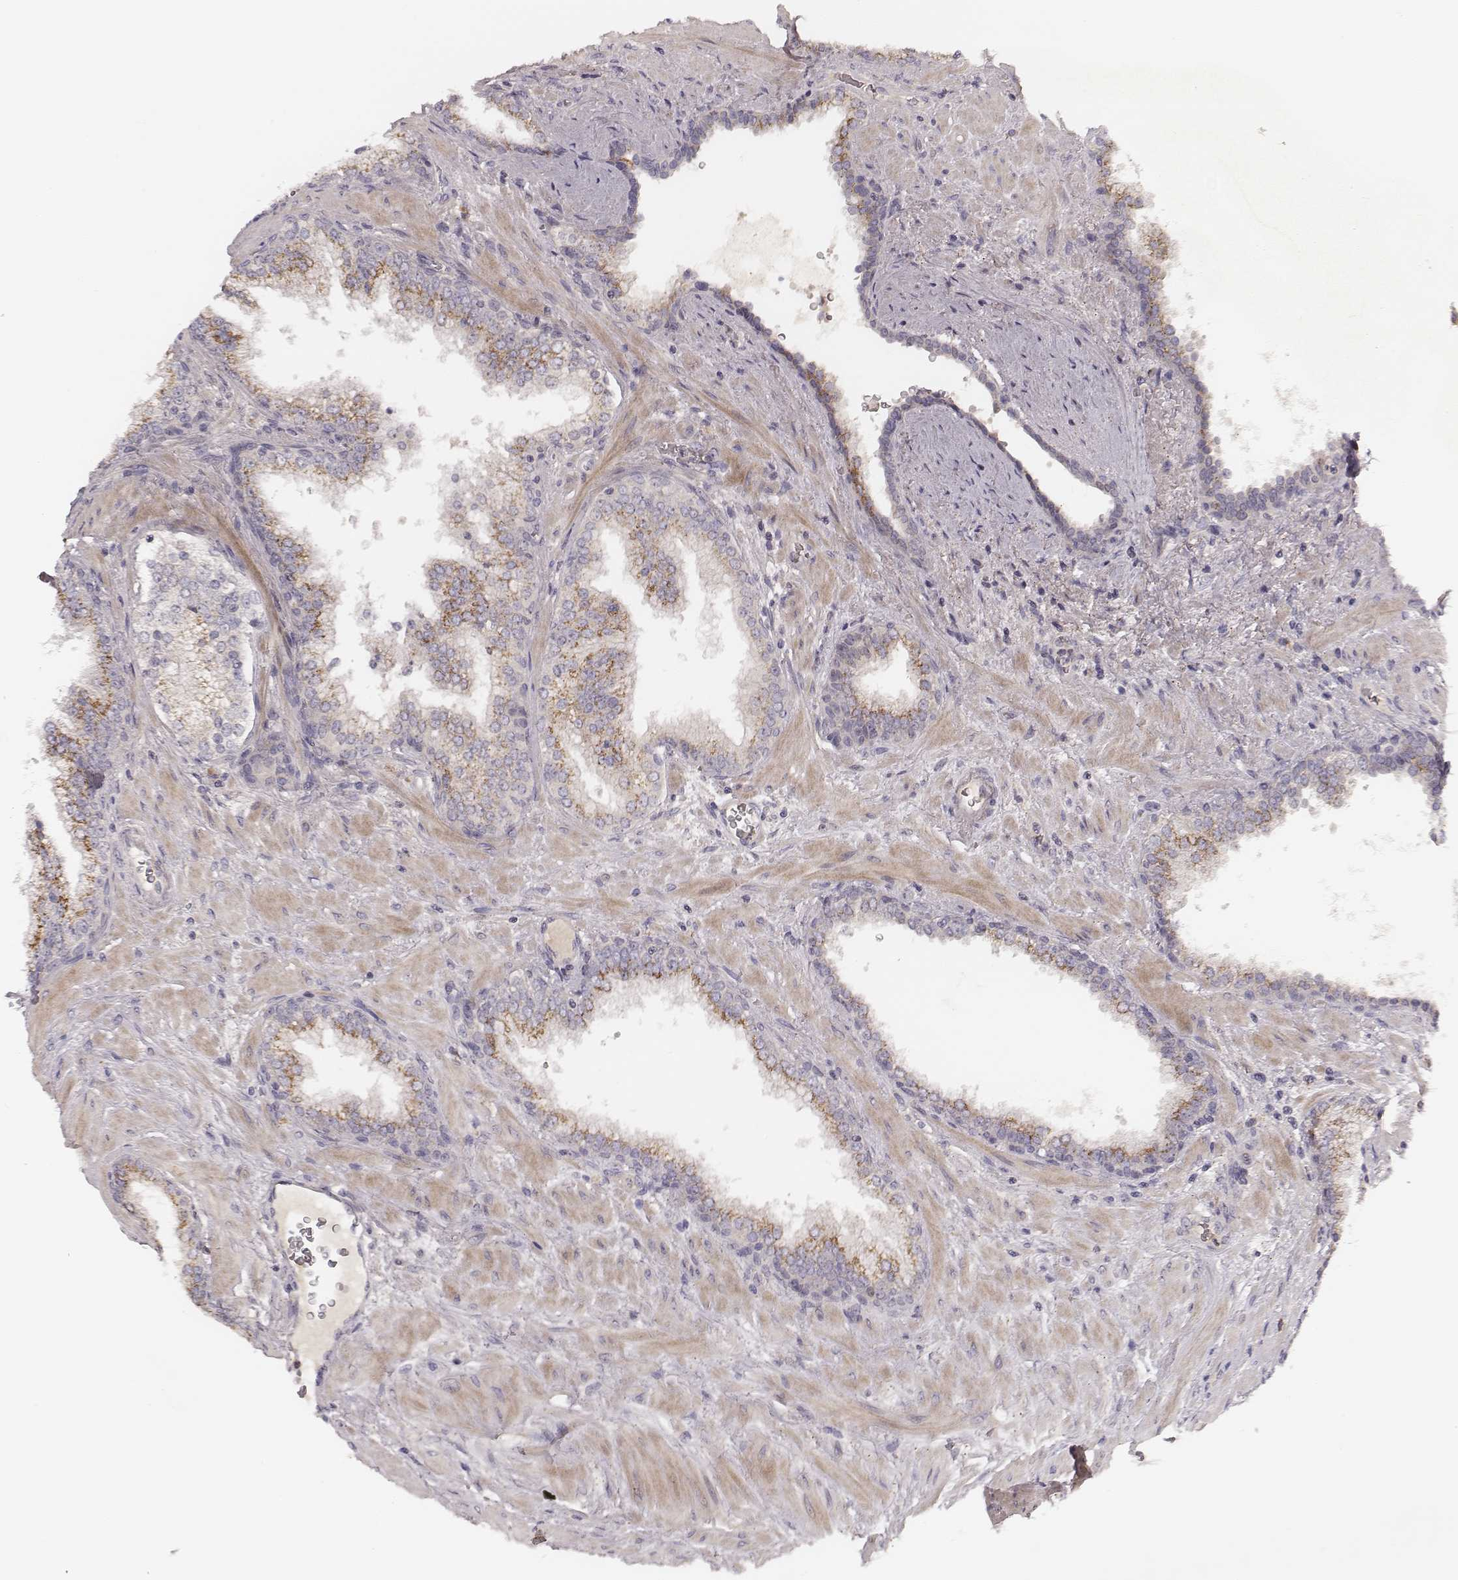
{"staining": {"intensity": "moderate", "quantity": ">75%", "location": "cytoplasmic/membranous"}, "tissue": "prostate cancer", "cell_type": "Tumor cells", "image_type": "cancer", "snomed": [{"axis": "morphology", "description": "Adenocarcinoma, NOS"}, {"axis": "topography", "description": "Prostate"}], "caption": "Tumor cells demonstrate medium levels of moderate cytoplasmic/membranous positivity in approximately >75% of cells in prostate cancer (adenocarcinoma).", "gene": "SDCBP2", "patient": {"sex": "male", "age": 67}}